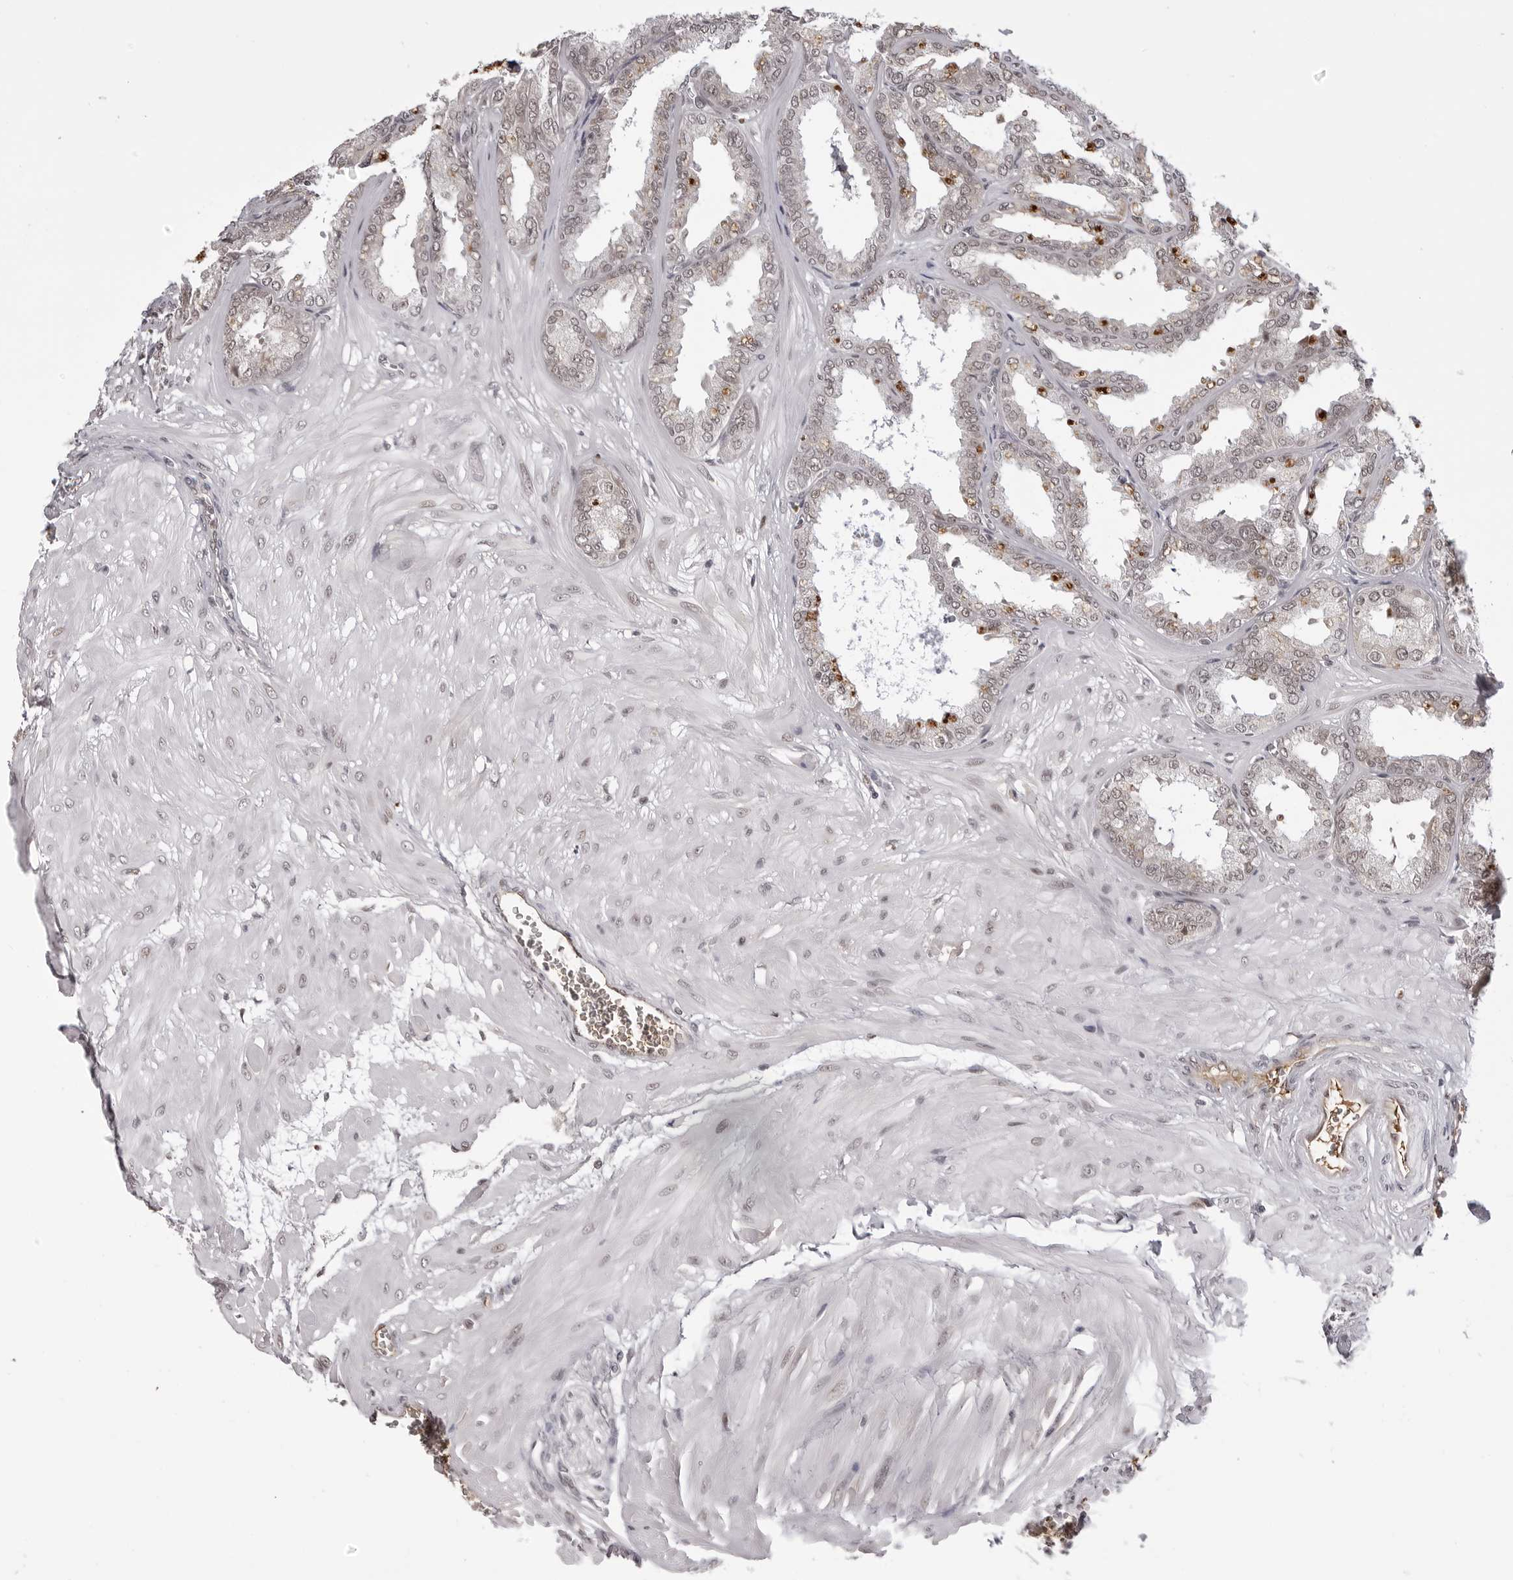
{"staining": {"intensity": "moderate", "quantity": "25%-75%", "location": "nuclear"}, "tissue": "seminal vesicle", "cell_type": "Glandular cells", "image_type": "normal", "snomed": [{"axis": "morphology", "description": "Normal tissue, NOS"}, {"axis": "topography", "description": "Prostate"}, {"axis": "topography", "description": "Seminal veicle"}], "caption": "Brown immunohistochemical staining in unremarkable human seminal vesicle reveals moderate nuclear expression in about 25%-75% of glandular cells.", "gene": "PHF3", "patient": {"sex": "male", "age": 51}}